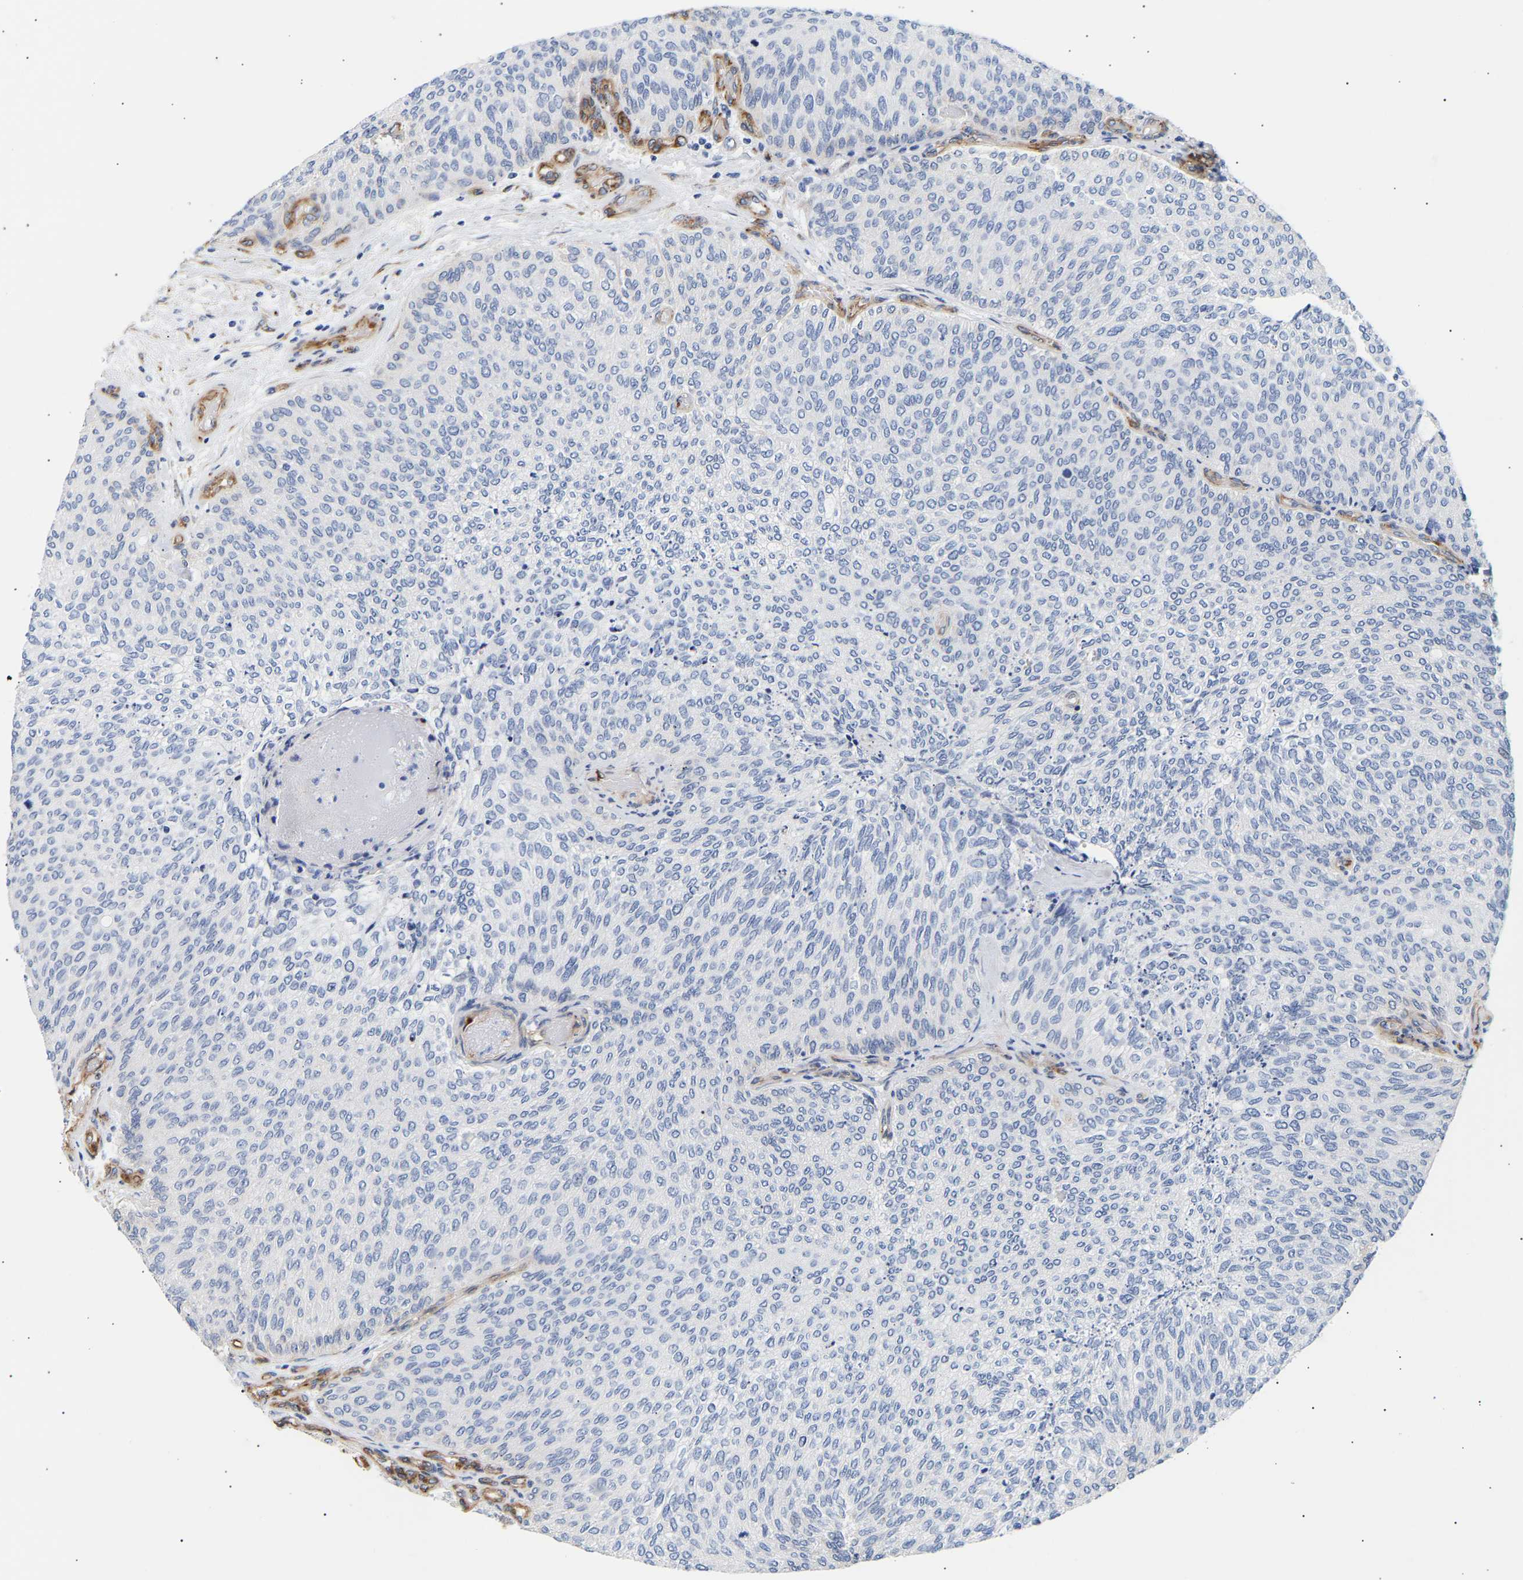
{"staining": {"intensity": "negative", "quantity": "none", "location": "none"}, "tissue": "urothelial cancer", "cell_type": "Tumor cells", "image_type": "cancer", "snomed": [{"axis": "morphology", "description": "Urothelial carcinoma, Low grade"}, {"axis": "topography", "description": "Urinary bladder"}], "caption": "Tumor cells show no significant staining in urothelial cancer.", "gene": "IGFBP7", "patient": {"sex": "female", "age": 79}}